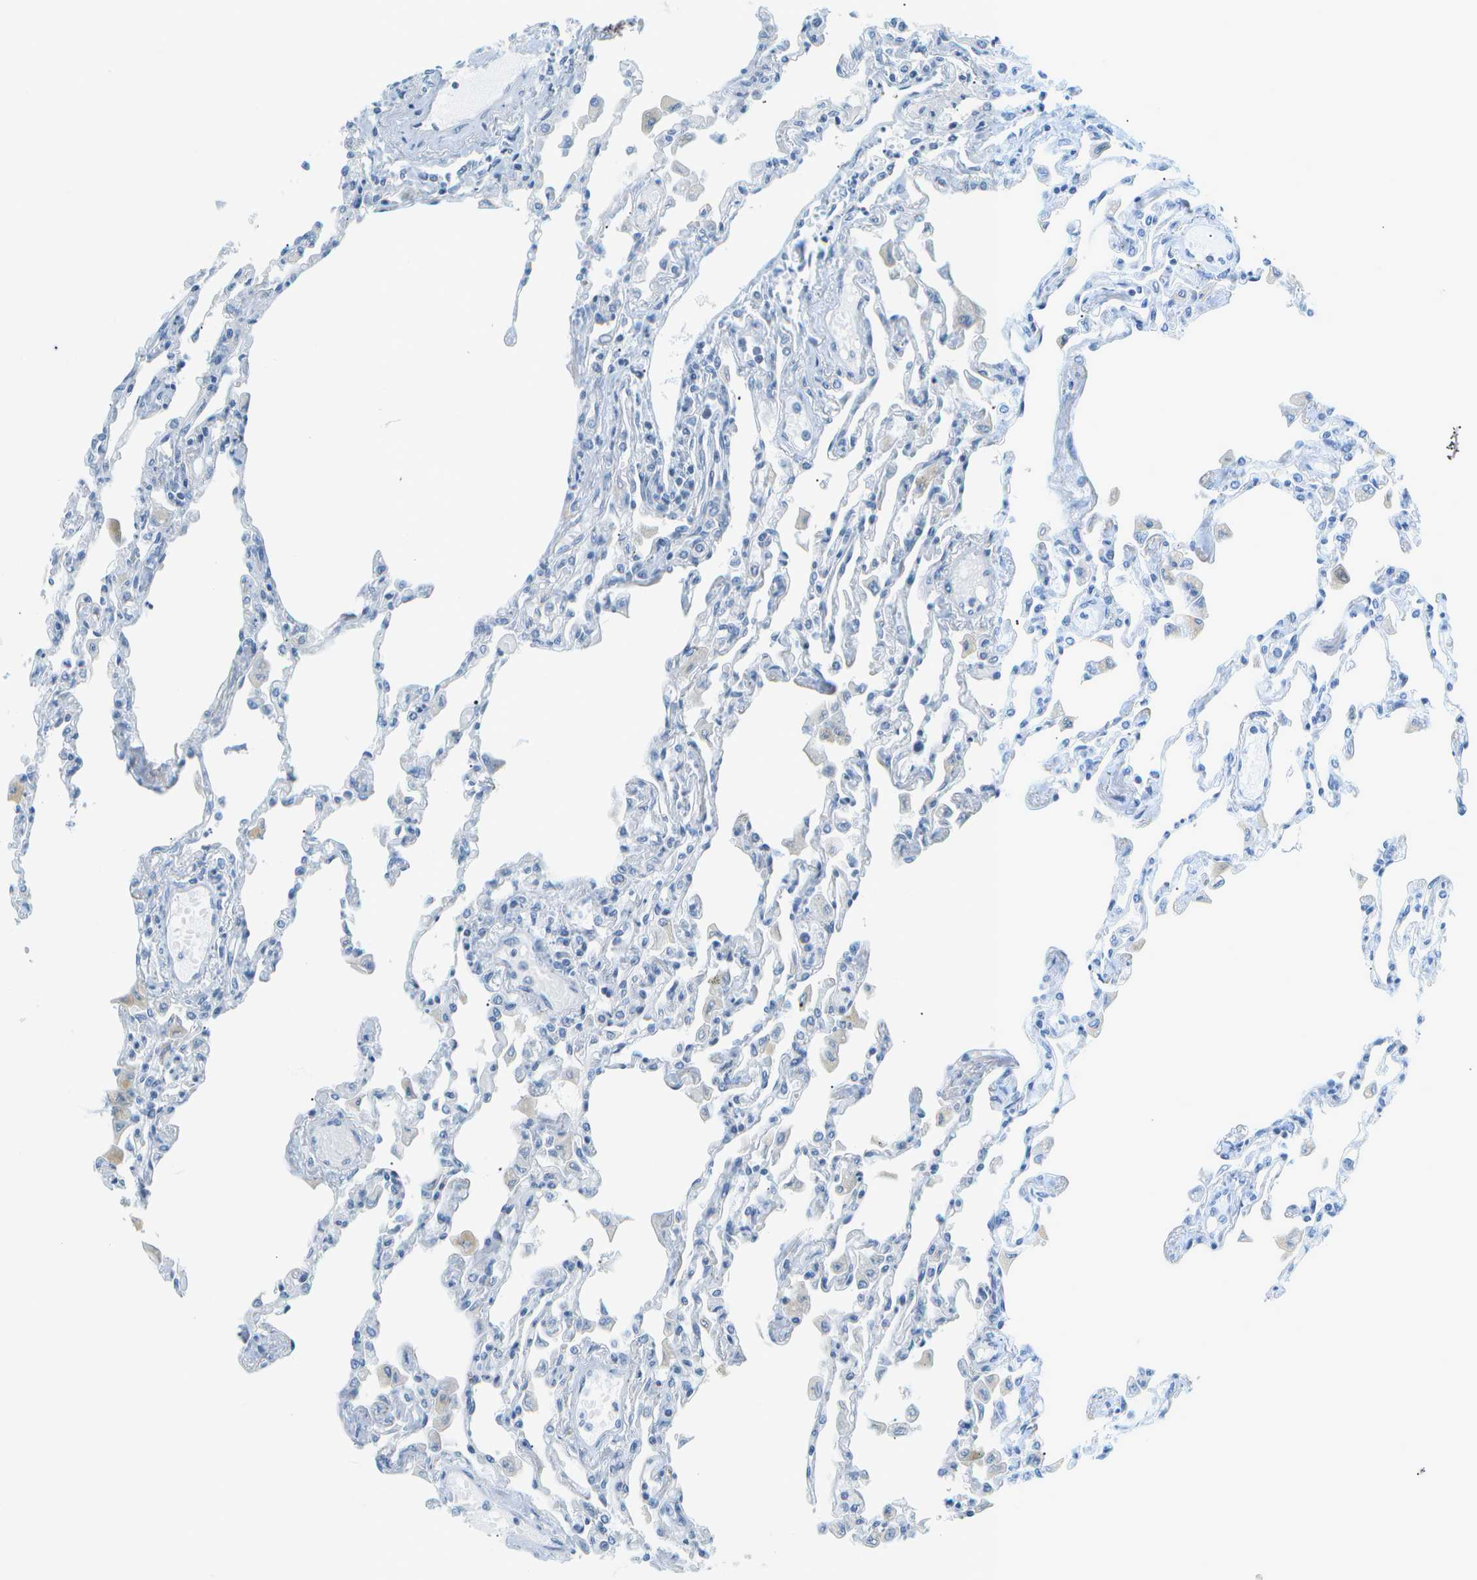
{"staining": {"intensity": "negative", "quantity": "none", "location": "none"}, "tissue": "lung", "cell_type": "Alveolar cells", "image_type": "normal", "snomed": [{"axis": "morphology", "description": "Normal tissue, NOS"}, {"axis": "topography", "description": "Bronchus"}, {"axis": "topography", "description": "Lung"}], "caption": "This is an immunohistochemistry micrograph of benign human lung. There is no positivity in alveolar cells.", "gene": "SMYD5", "patient": {"sex": "female", "age": 49}}